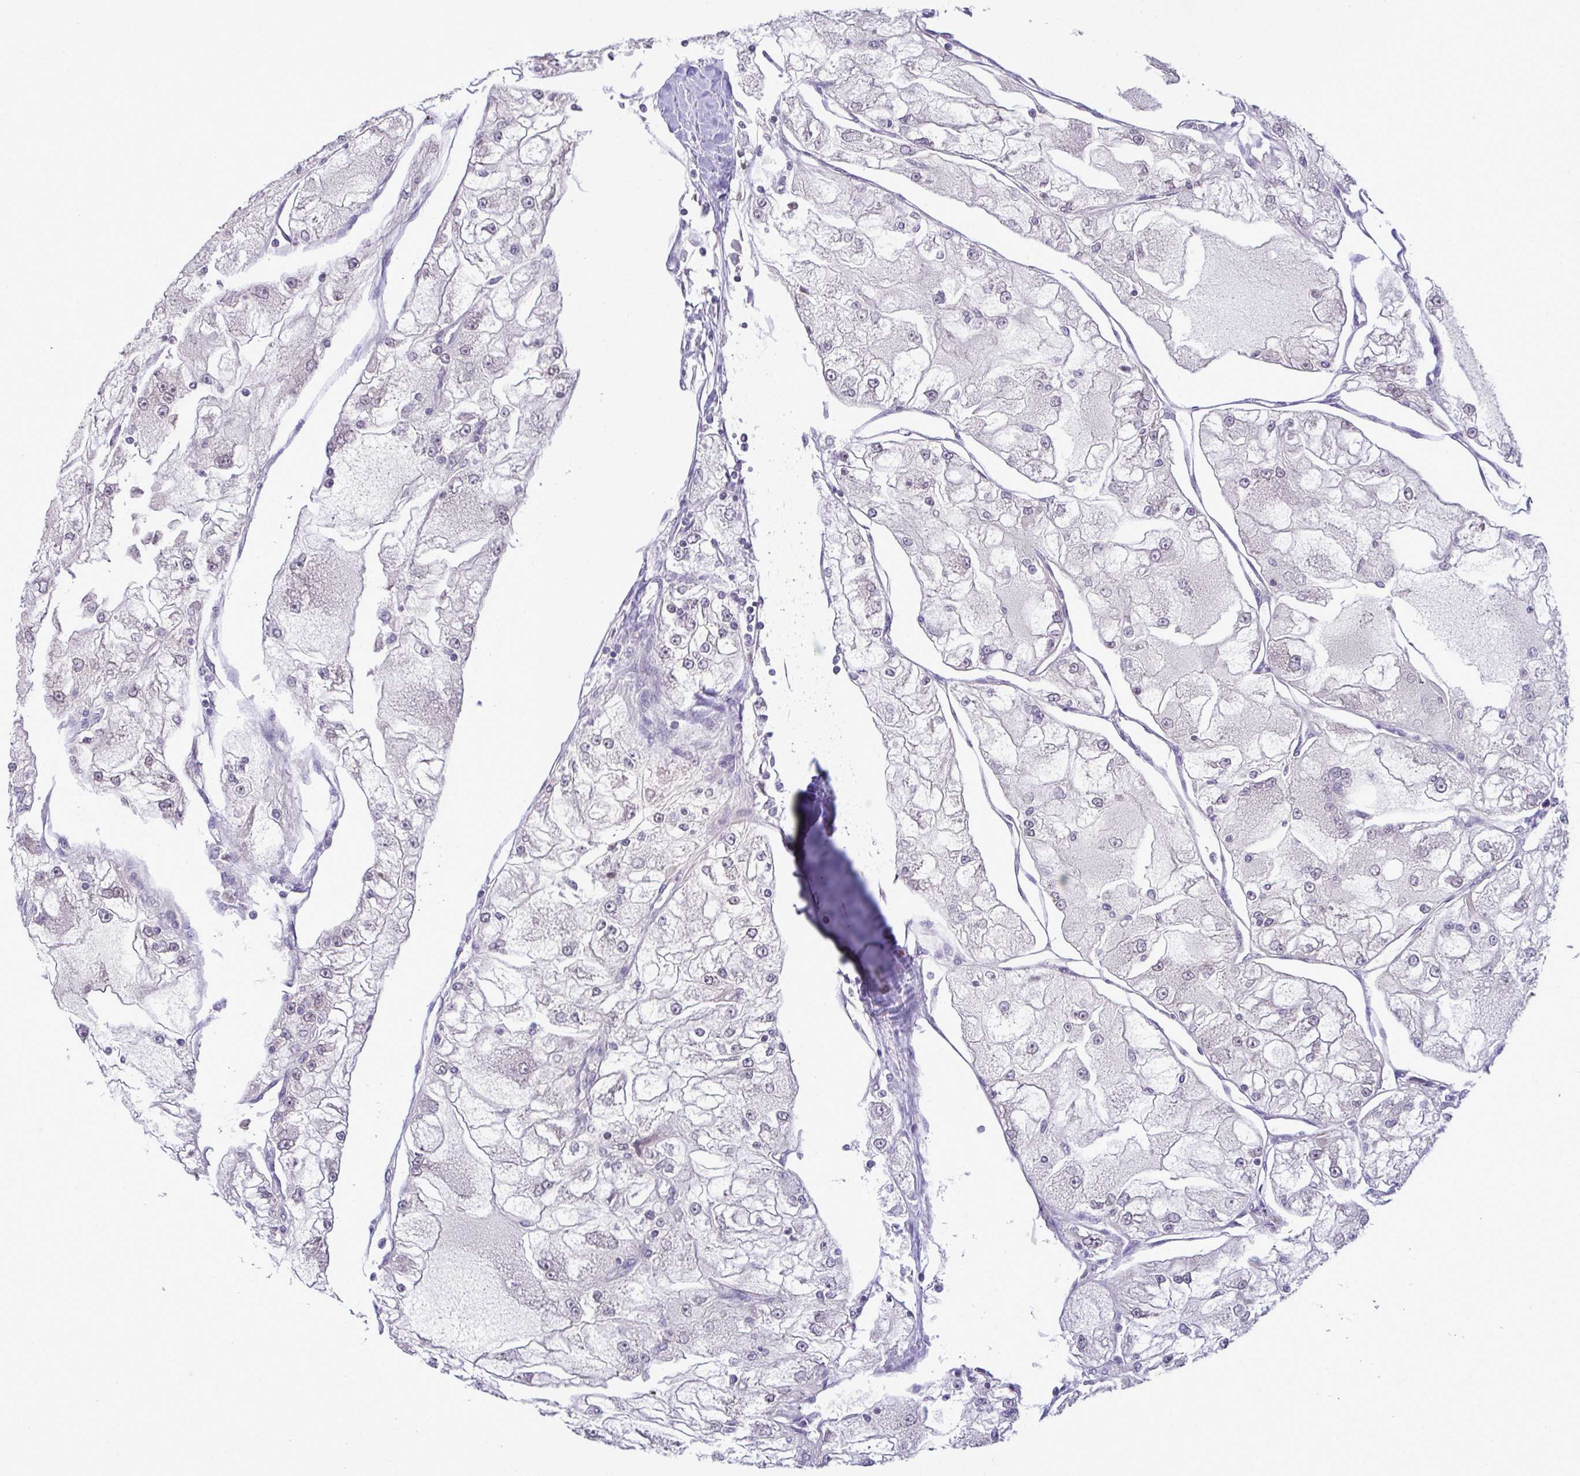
{"staining": {"intensity": "negative", "quantity": "none", "location": "none"}, "tissue": "renal cancer", "cell_type": "Tumor cells", "image_type": "cancer", "snomed": [{"axis": "morphology", "description": "Adenocarcinoma, NOS"}, {"axis": "topography", "description": "Kidney"}], "caption": "Protein analysis of adenocarcinoma (renal) shows no significant positivity in tumor cells.", "gene": "NT5C1A", "patient": {"sex": "female", "age": 72}}